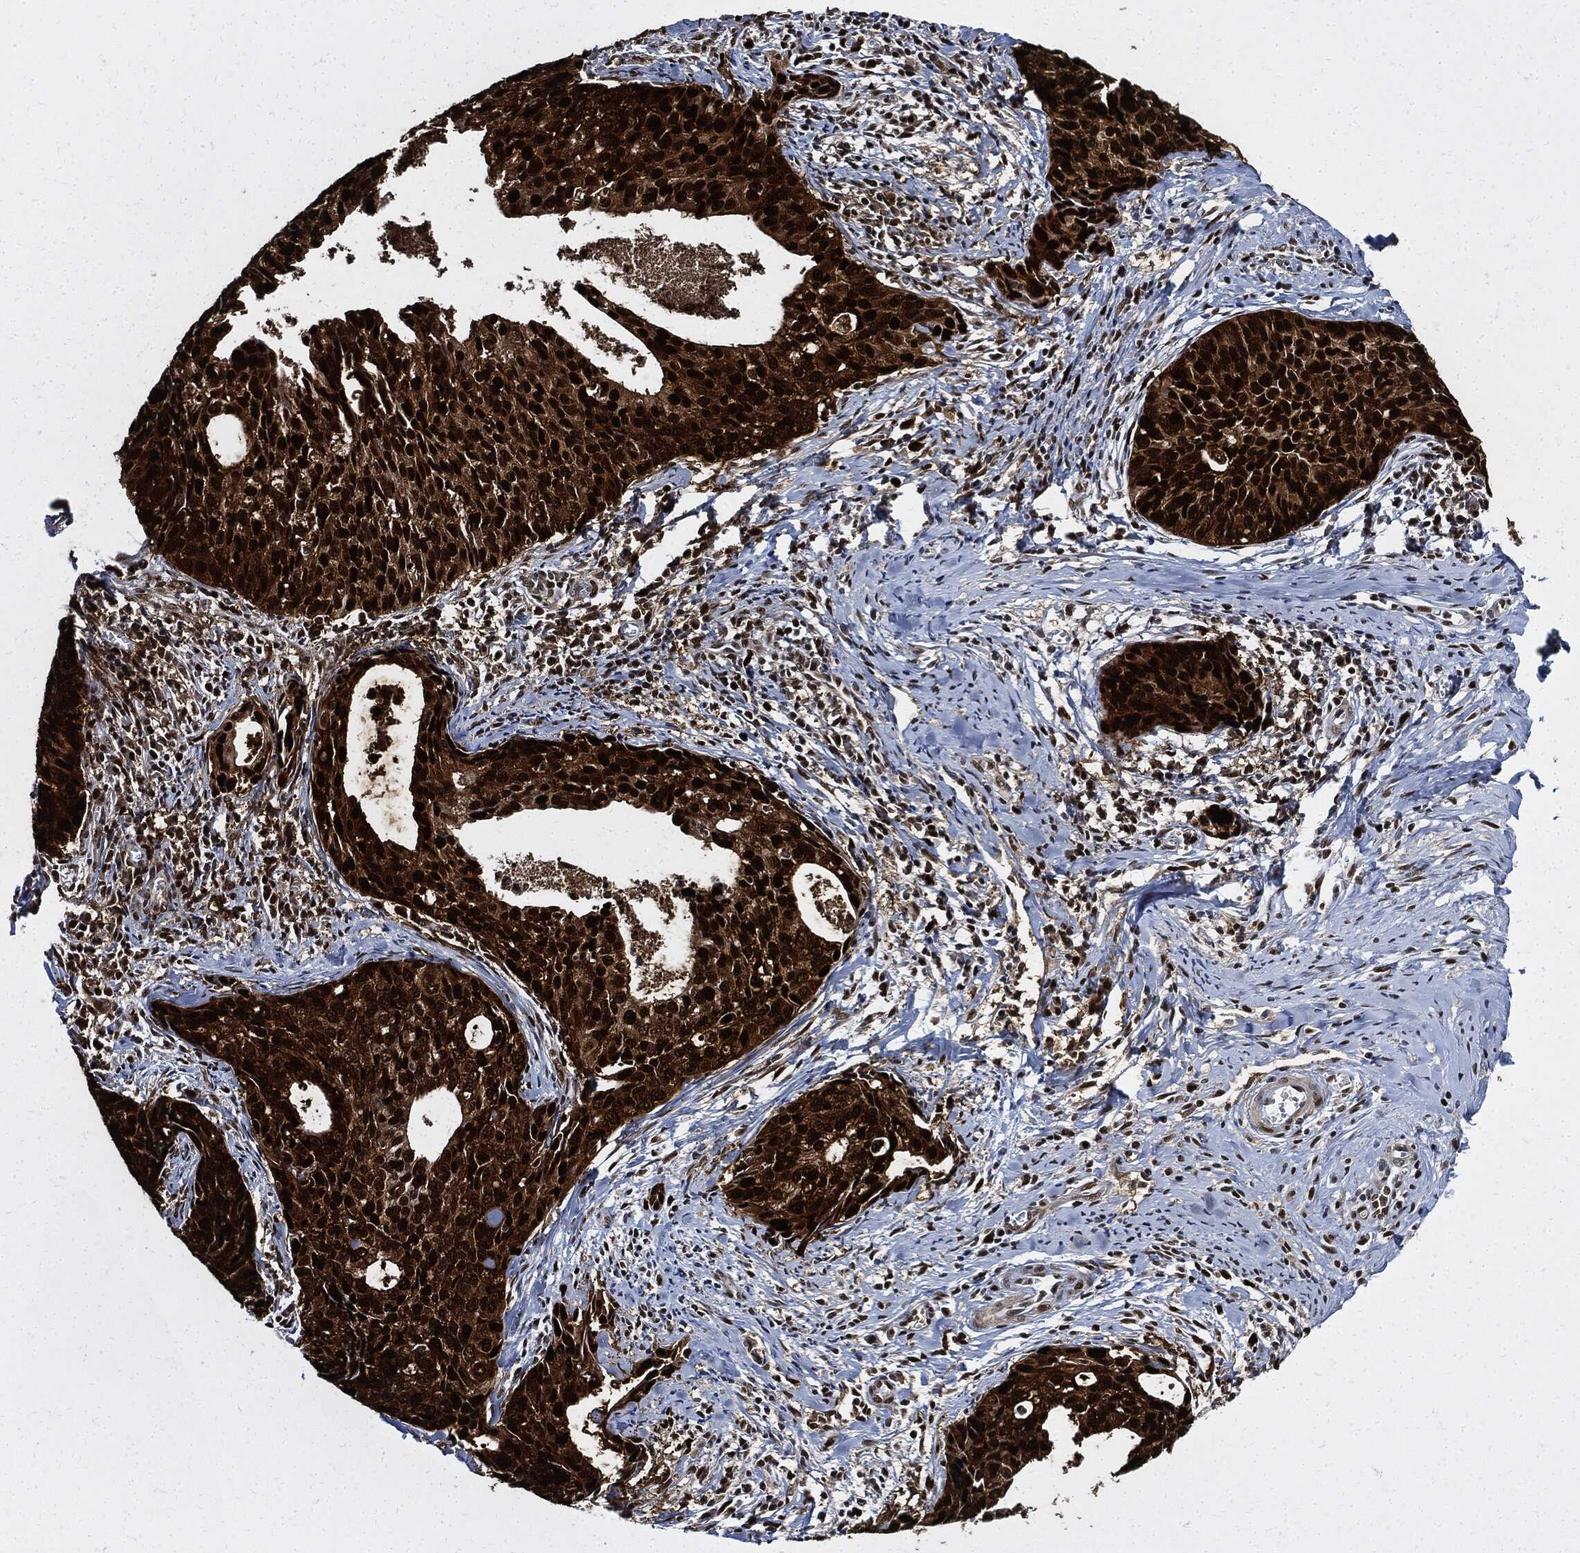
{"staining": {"intensity": "strong", "quantity": ">75%", "location": "cytoplasmic/membranous,nuclear"}, "tissue": "cervical cancer", "cell_type": "Tumor cells", "image_type": "cancer", "snomed": [{"axis": "morphology", "description": "Squamous cell carcinoma, NOS"}, {"axis": "topography", "description": "Cervix"}], "caption": "A micrograph showing strong cytoplasmic/membranous and nuclear staining in about >75% of tumor cells in cervical cancer, as visualized by brown immunohistochemical staining.", "gene": "PCNA", "patient": {"sex": "female", "age": 29}}